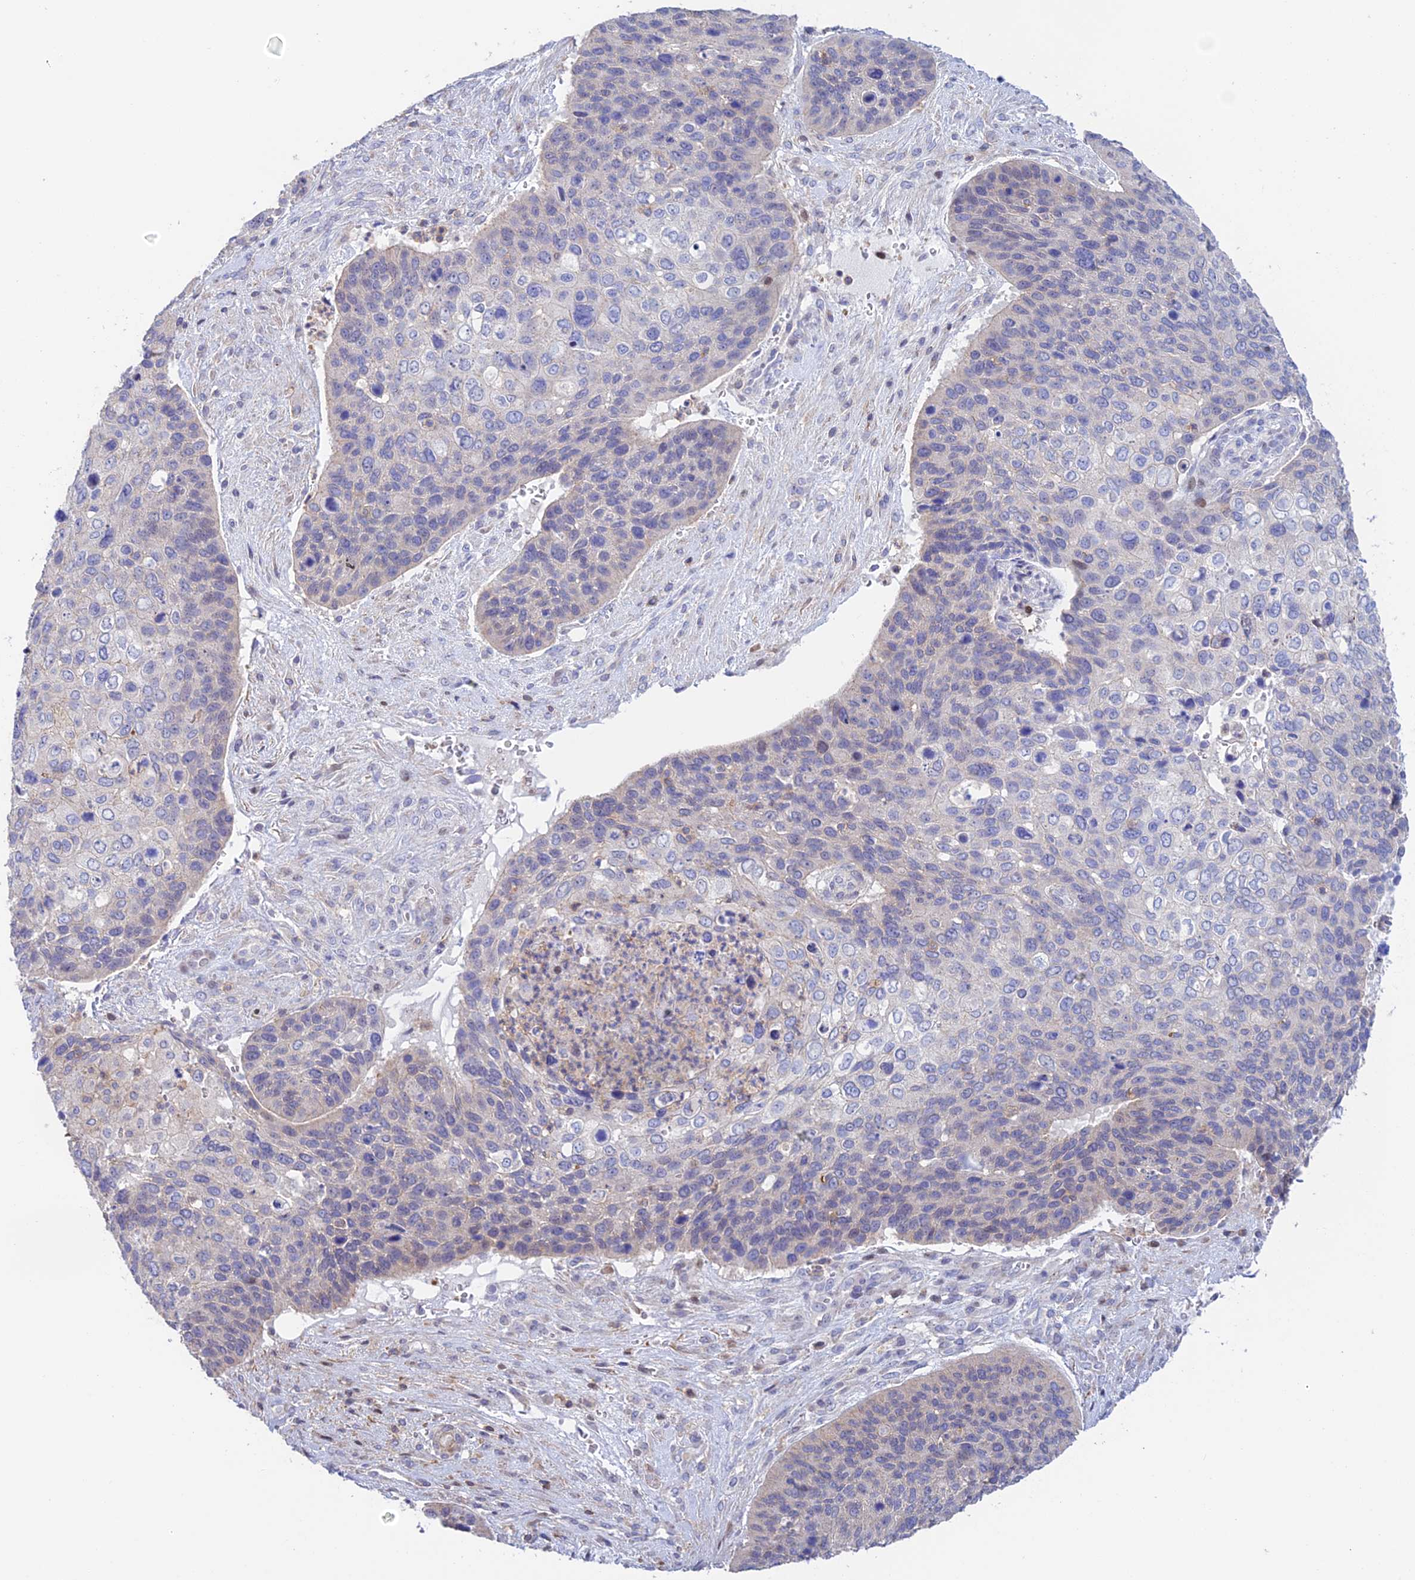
{"staining": {"intensity": "moderate", "quantity": "<25%", "location": "nuclear"}, "tissue": "skin cancer", "cell_type": "Tumor cells", "image_type": "cancer", "snomed": [{"axis": "morphology", "description": "Basal cell carcinoma"}, {"axis": "topography", "description": "Skin"}], "caption": "Human skin basal cell carcinoma stained for a protein (brown) reveals moderate nuclear positive staining in about <25% of tumor cells.", "gene": "PRIM1", "patient": {"sex": "female", "age": 74}}